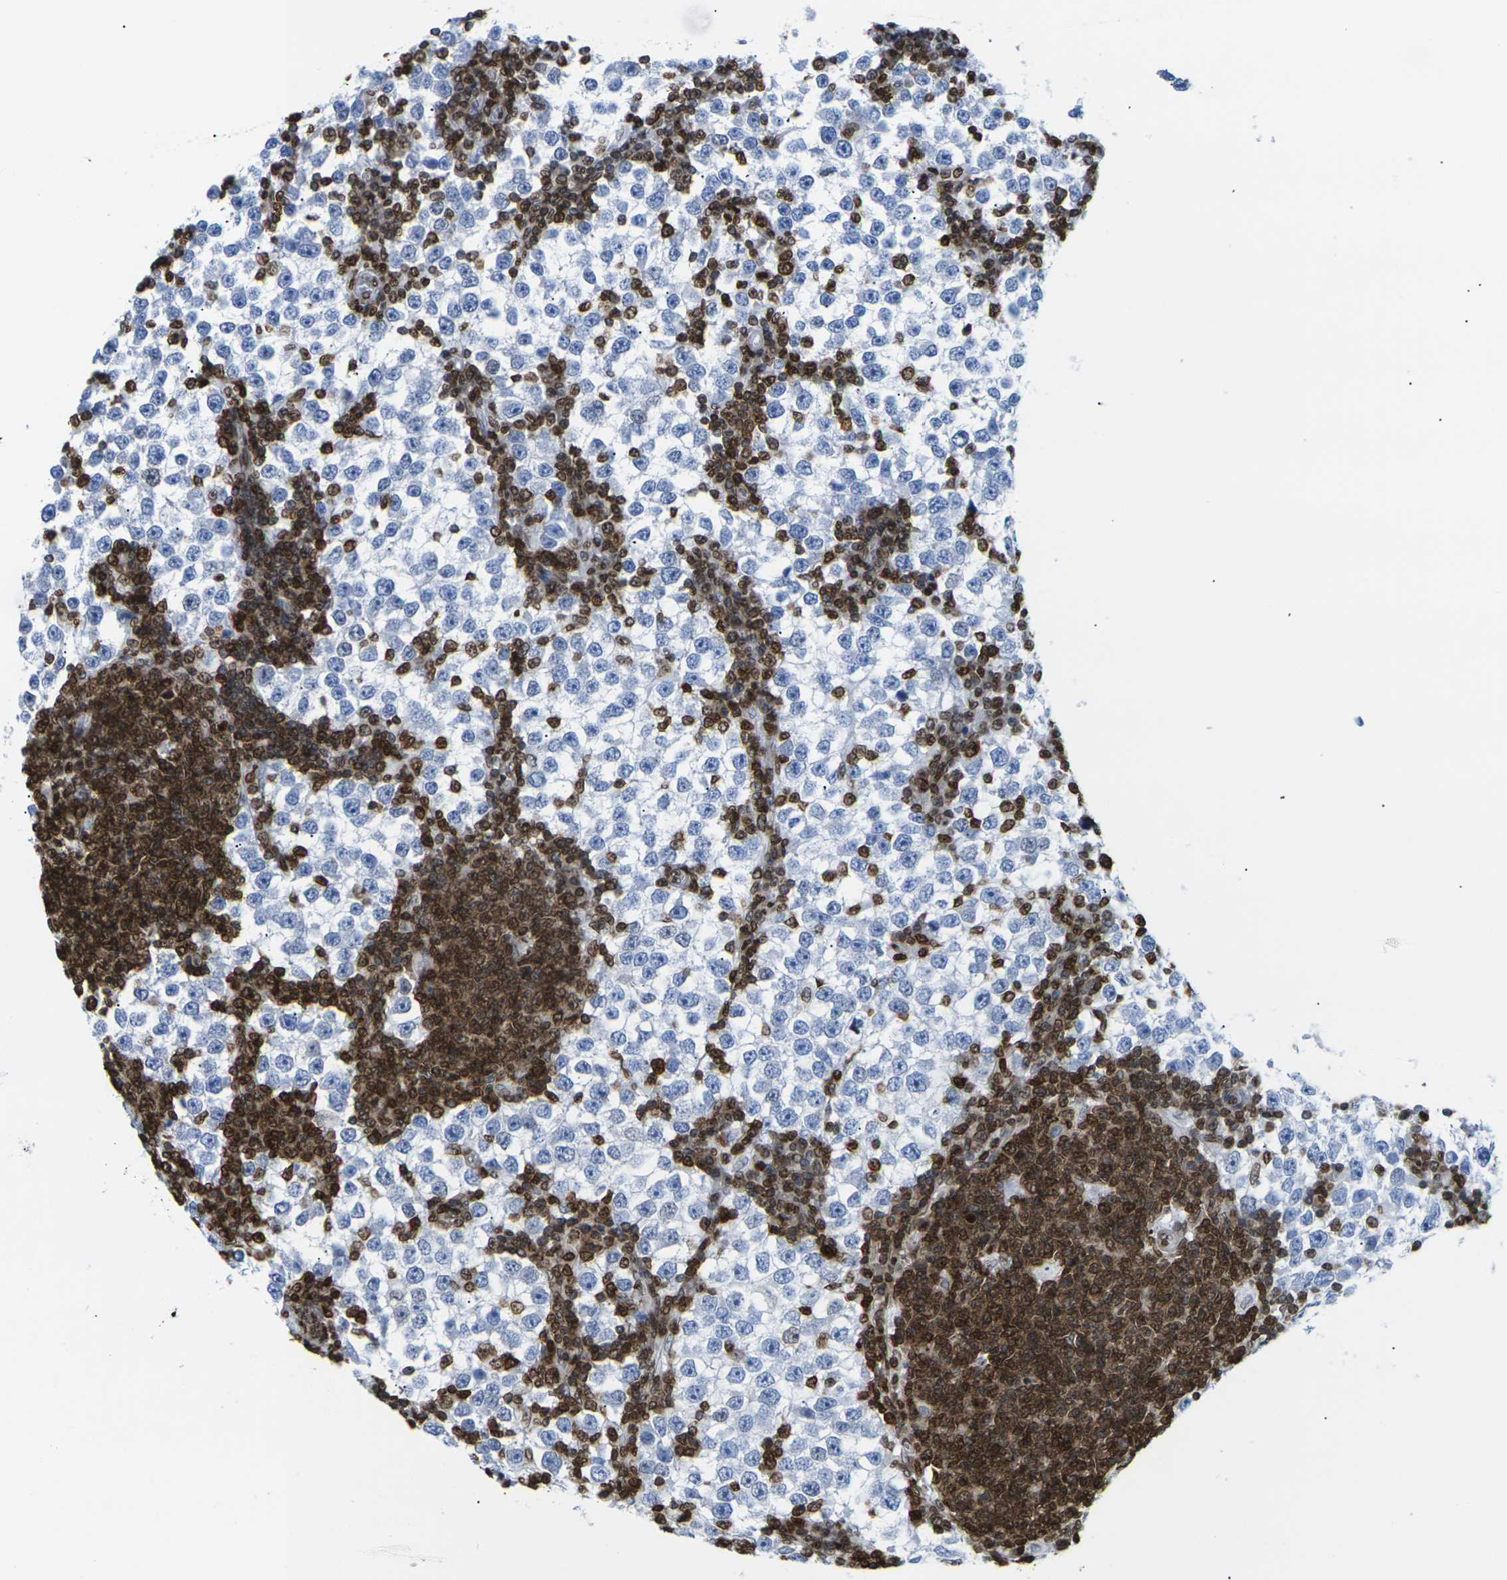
{"staining": {"intensity": "negative", "quantity": "none", "location": "none"}, "tissue": "testis cancer", "cell_type": "Tumor cells", "image_type": "cancer", "snomed": [{"axis": "morphology", "description": "Seminoma, NOS"}, {"axis": "topography", "description": "Testis"}], "caption": "This is an immunohistochemistry micrograph of testis cancer. There is no positivity in tumor cells.", "gene": "H2AC21", "patient": {"sex": "male", "age": 65}}